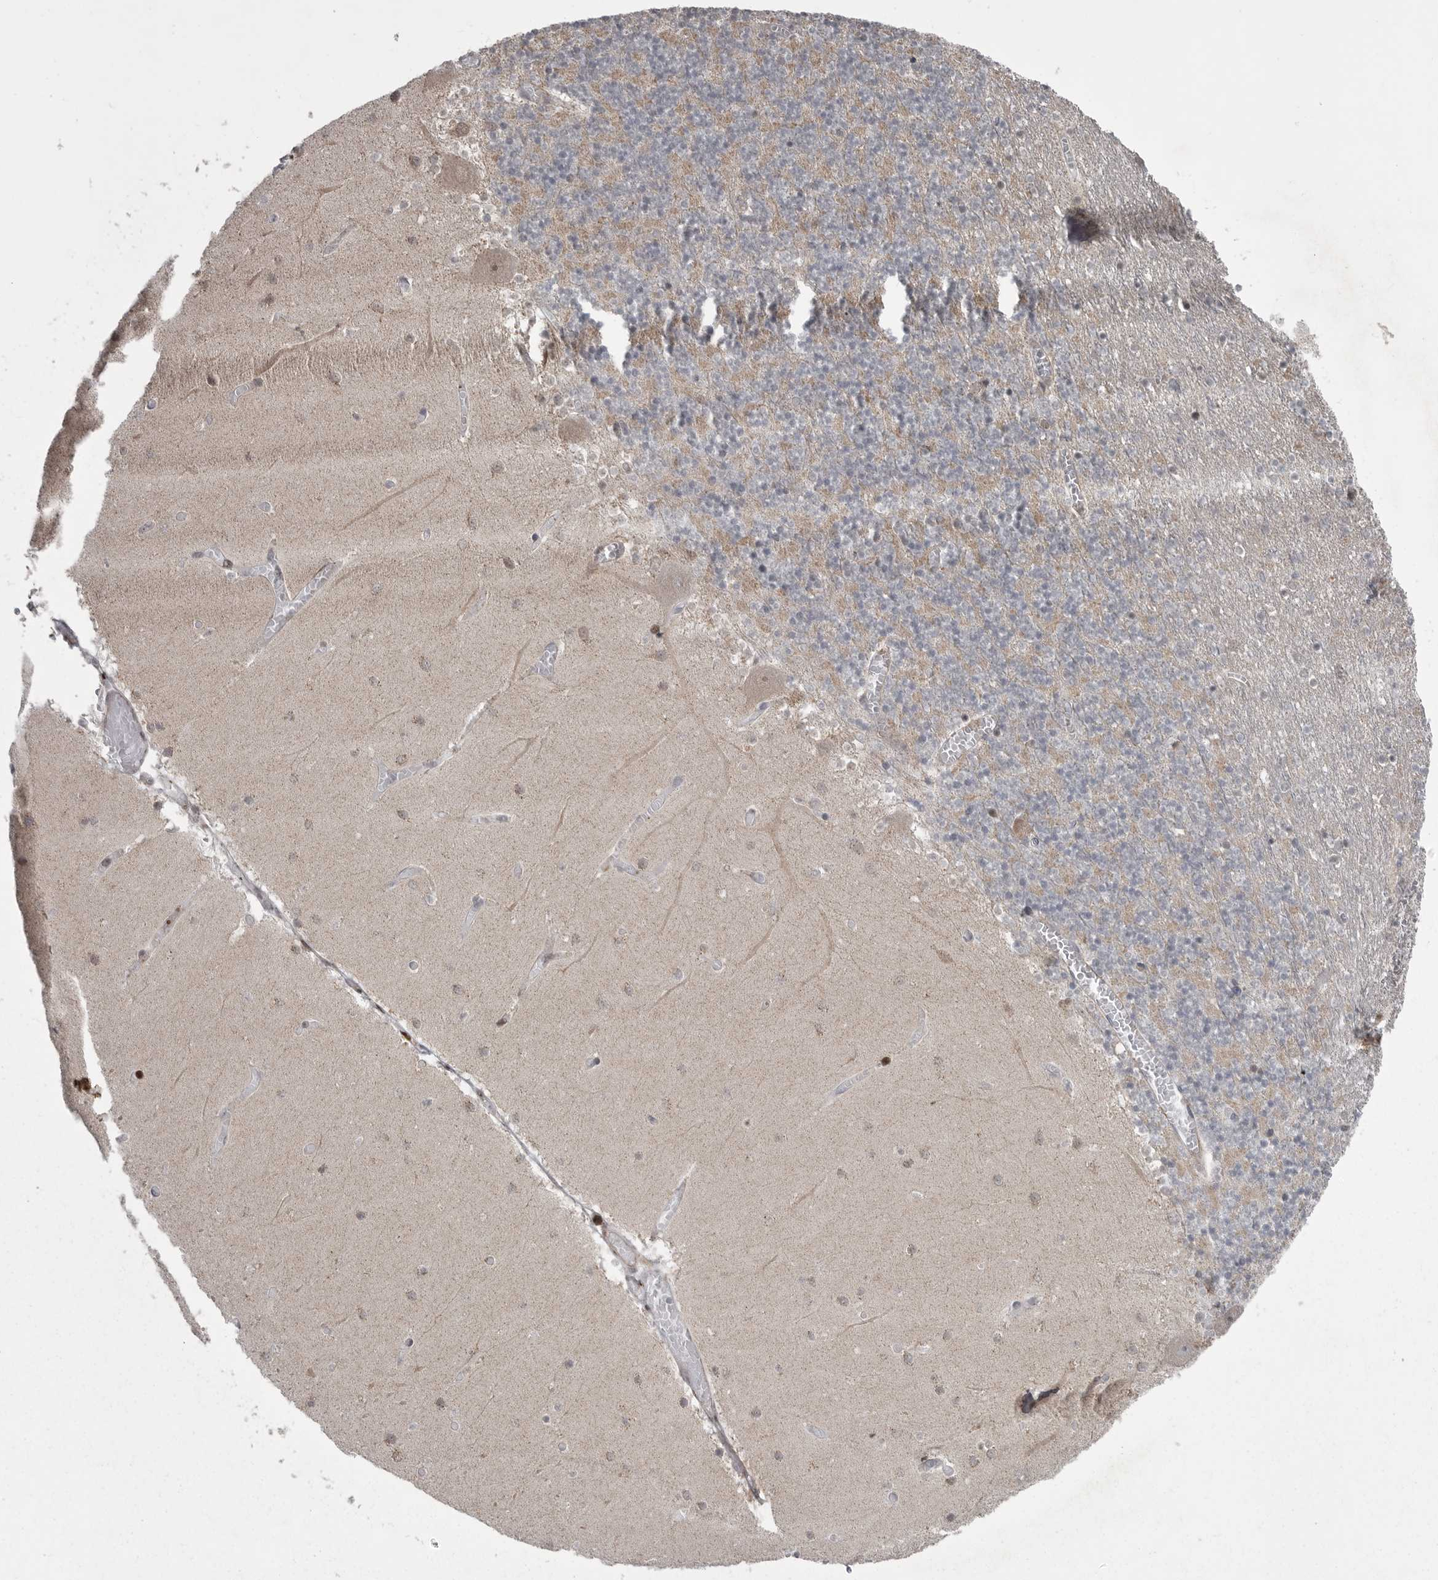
{"staining": {"intensity": "strong", "quantity": "<25%", "location": "cytoplasmic/membranous"}, "tissue": "cerebellum", "cell_type": "Cells in granular layer", "image_type": "normal", "snomed": [{"axis": "morphology", "description": "Normal tissue, NOS"}, {"axis": "topography", "description": "Cerebellum"}], "caption": "Cells in granular layer show strong cytoplasmic/membranous expression in about <25% of cells in benign cerebellum.", "gene": "PPP1R9A", "patient": {"sex": "female", "age": 28}}